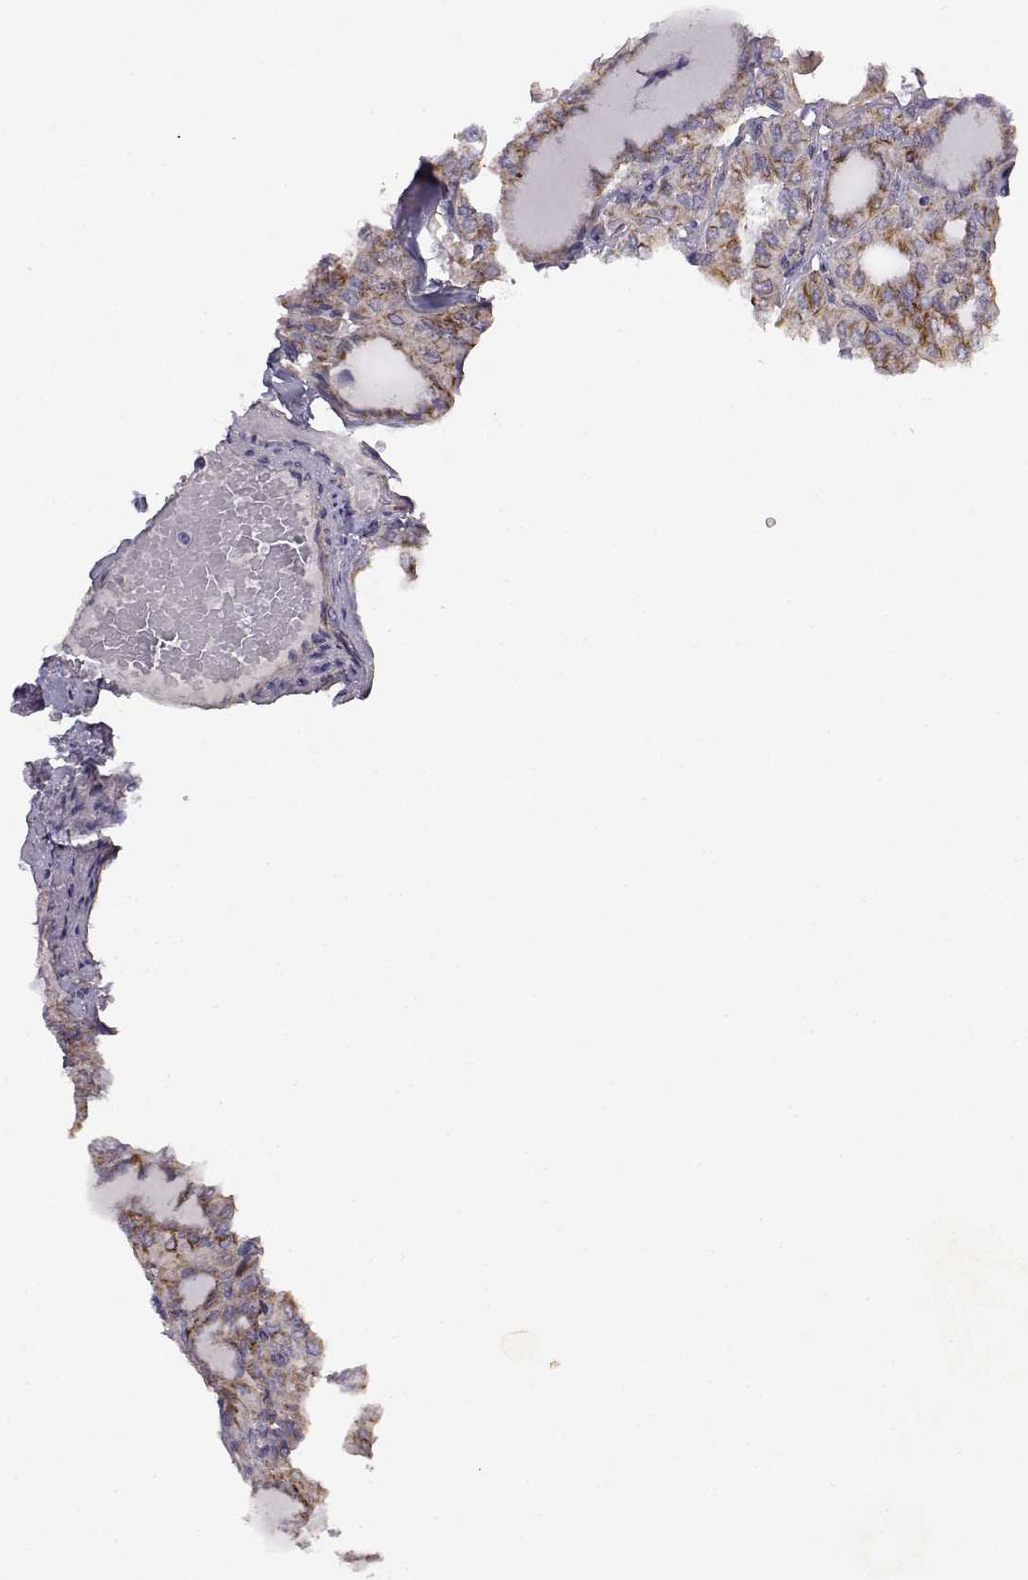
{"staining": {"intensity": "moderate", "quantity": "25%-75%", "location": "cytoplasmic/membranous"}, "tissue": "thyroid cancer", "cell_type": "Tumor cells", "image_type": "cancer", "snomed": [{"axis": "morphology", "description": "Papillary adenocarcinoma, NOS"}, {"axis": "topography", "description": "Thyroid gland"}], "caption": "Immunohistochemical staining of papillary adenocarcinoma (thyroid) shows medium levels of moderate cytoplasmic/membranous protein expression in about 25%-75% of tumor cells.", "gene": "DDC", "patient": {"sex": "male", "age": 20}}